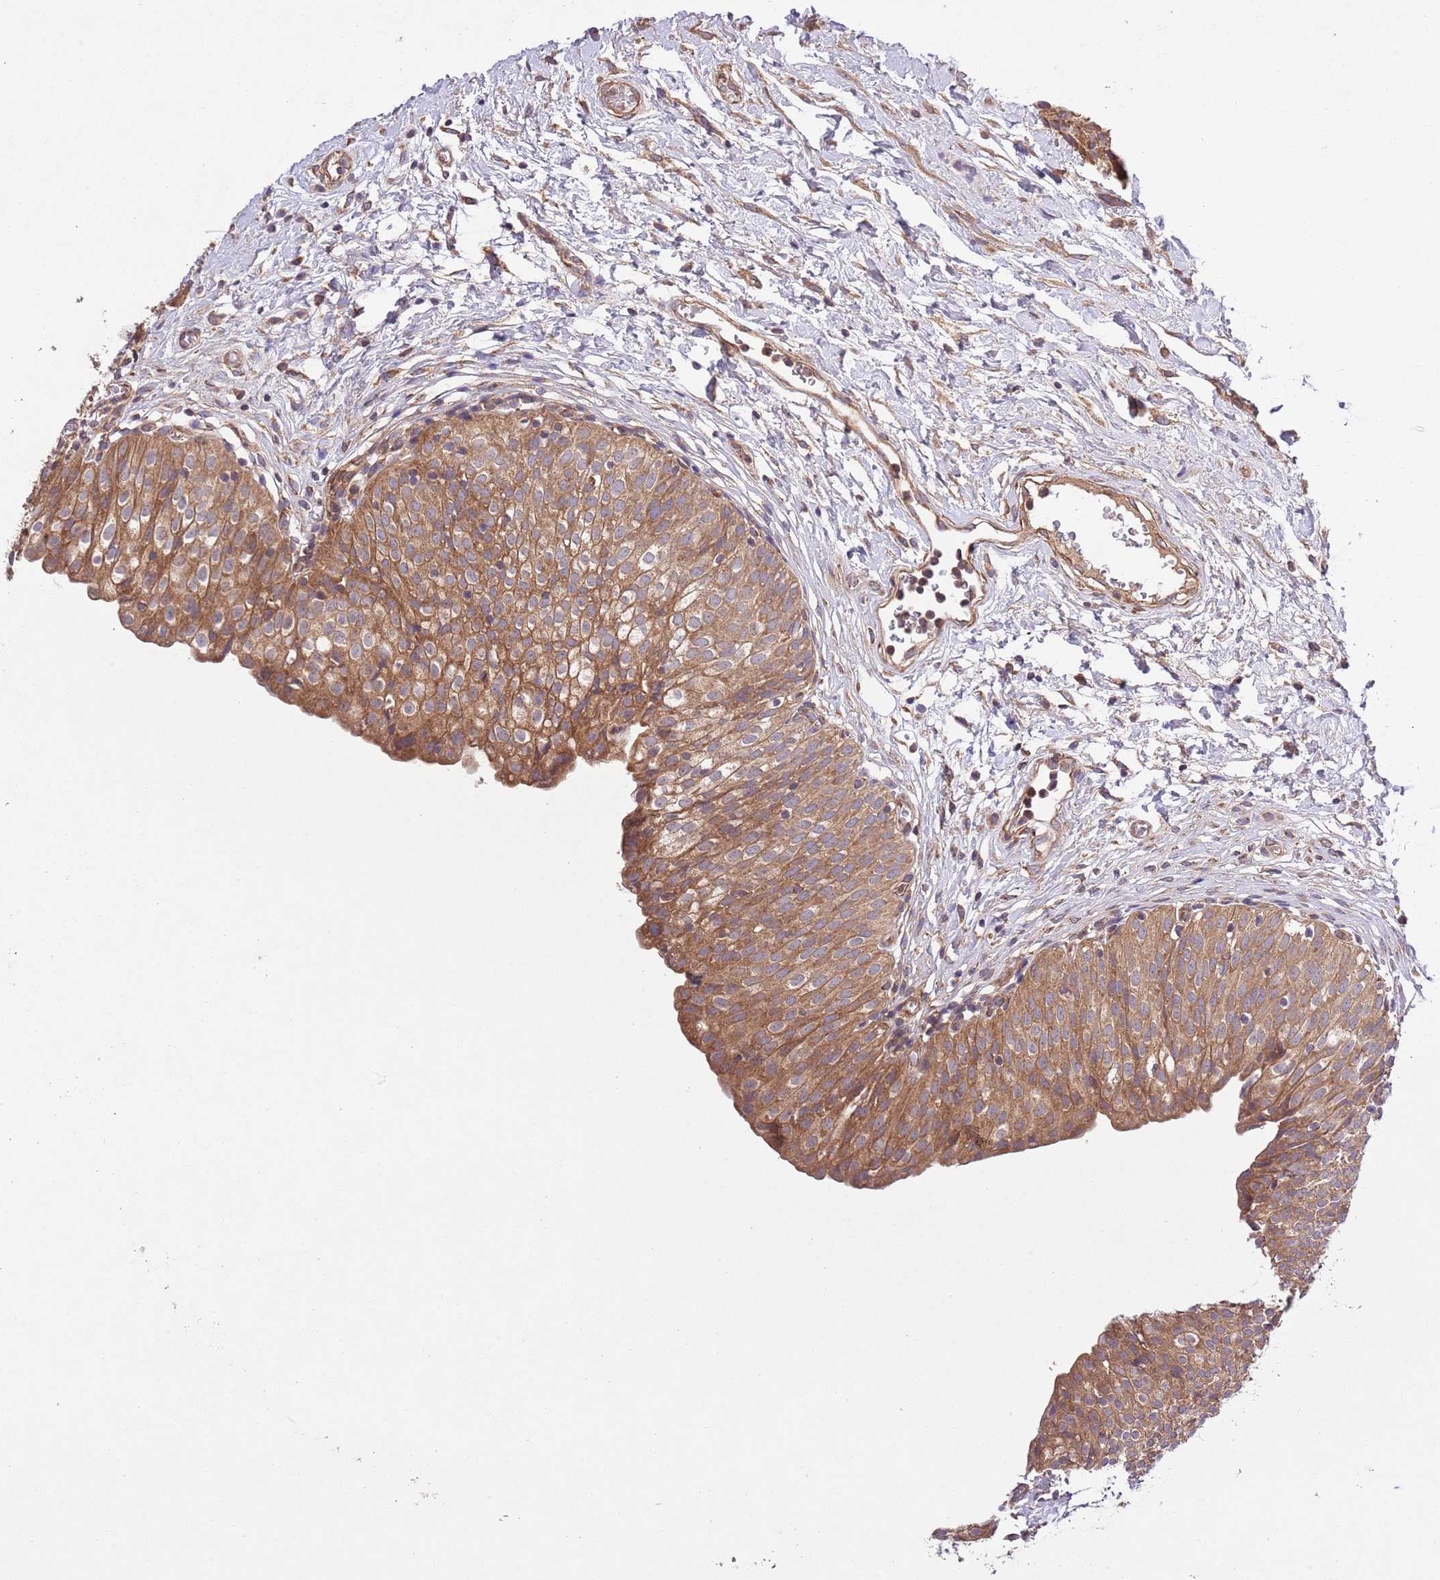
{"staining": {"intensity": "moderate", "quantity": ">75%", "location": "cytoplasmic/membranous"}, "tissue": "urinary bladder", "cell_type": "Urothelial cells", "image_type": "normal", "snomed": [{"axis": "morphology", "description": "Normal tissue, NOS"}, {"axis": "topography", "description": "Urinary bladder"}], "caption": "Benign urinary bladder reveals moderate cytoplasmic/membranous expression in approximately >75% of urothelial cells, visualized by immunohistochemistry.", "gene": "MFNG", "patient": {"sex": "male", "age": 55}}